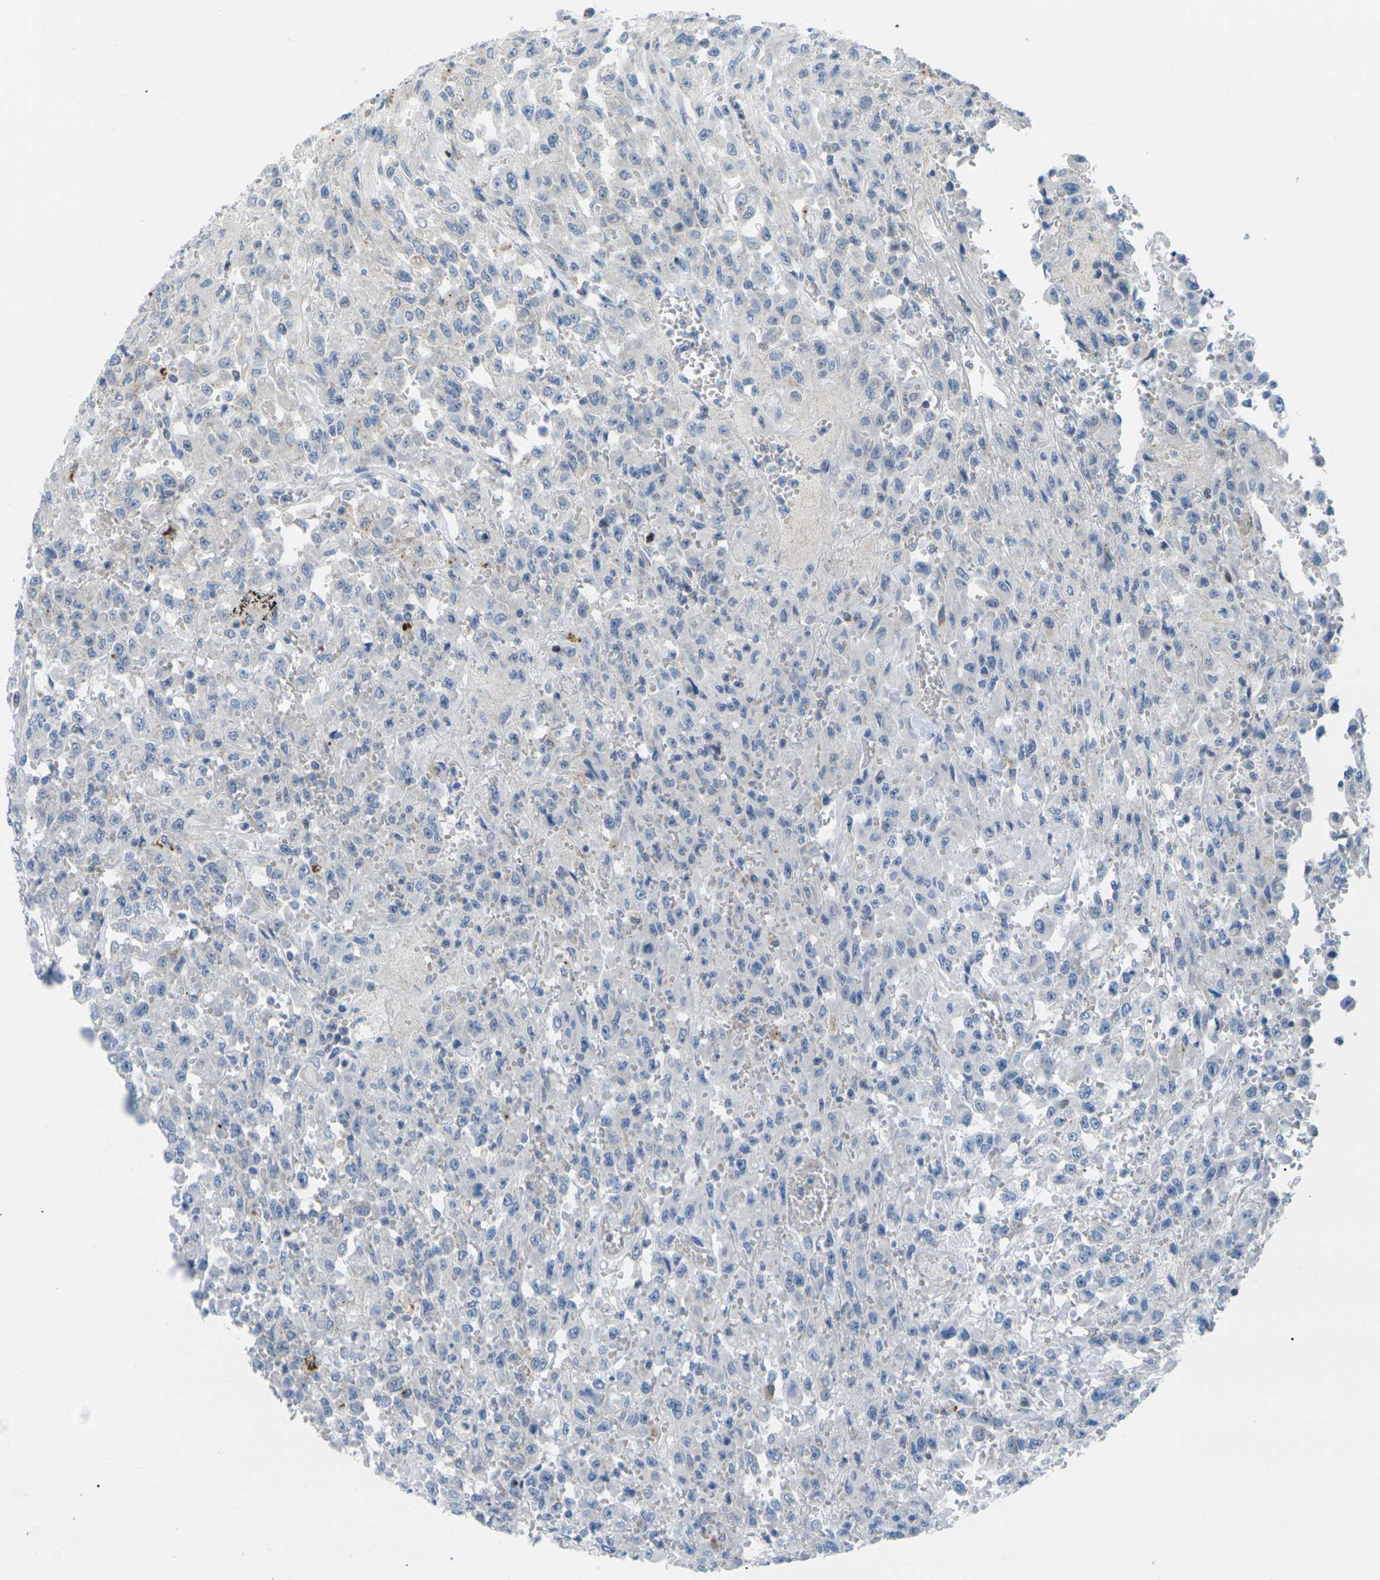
{"staining": {"intensity": "moderate", "quantity": "<25%", "location": "cytoplasmic/membranous,nuclear"}, "tissue": "urothelial cancer", "cell_type": "Tumor cells", "image_type": "cancer", "snomed": [{"axis": "morphology", "description": "Urothelial carcinoma, High grade"}, {"axis": "topography", "description": "Urinary bladder"}], "caption": "Urothelial cancer tissue shows moderate cytoplasmic/membranous and nuclear staining in about <25% of tumor cells, visualized by immunohistochemistry.", "gene": "RPS6KA3", "patient": {"sex": "male", "age": 46}}